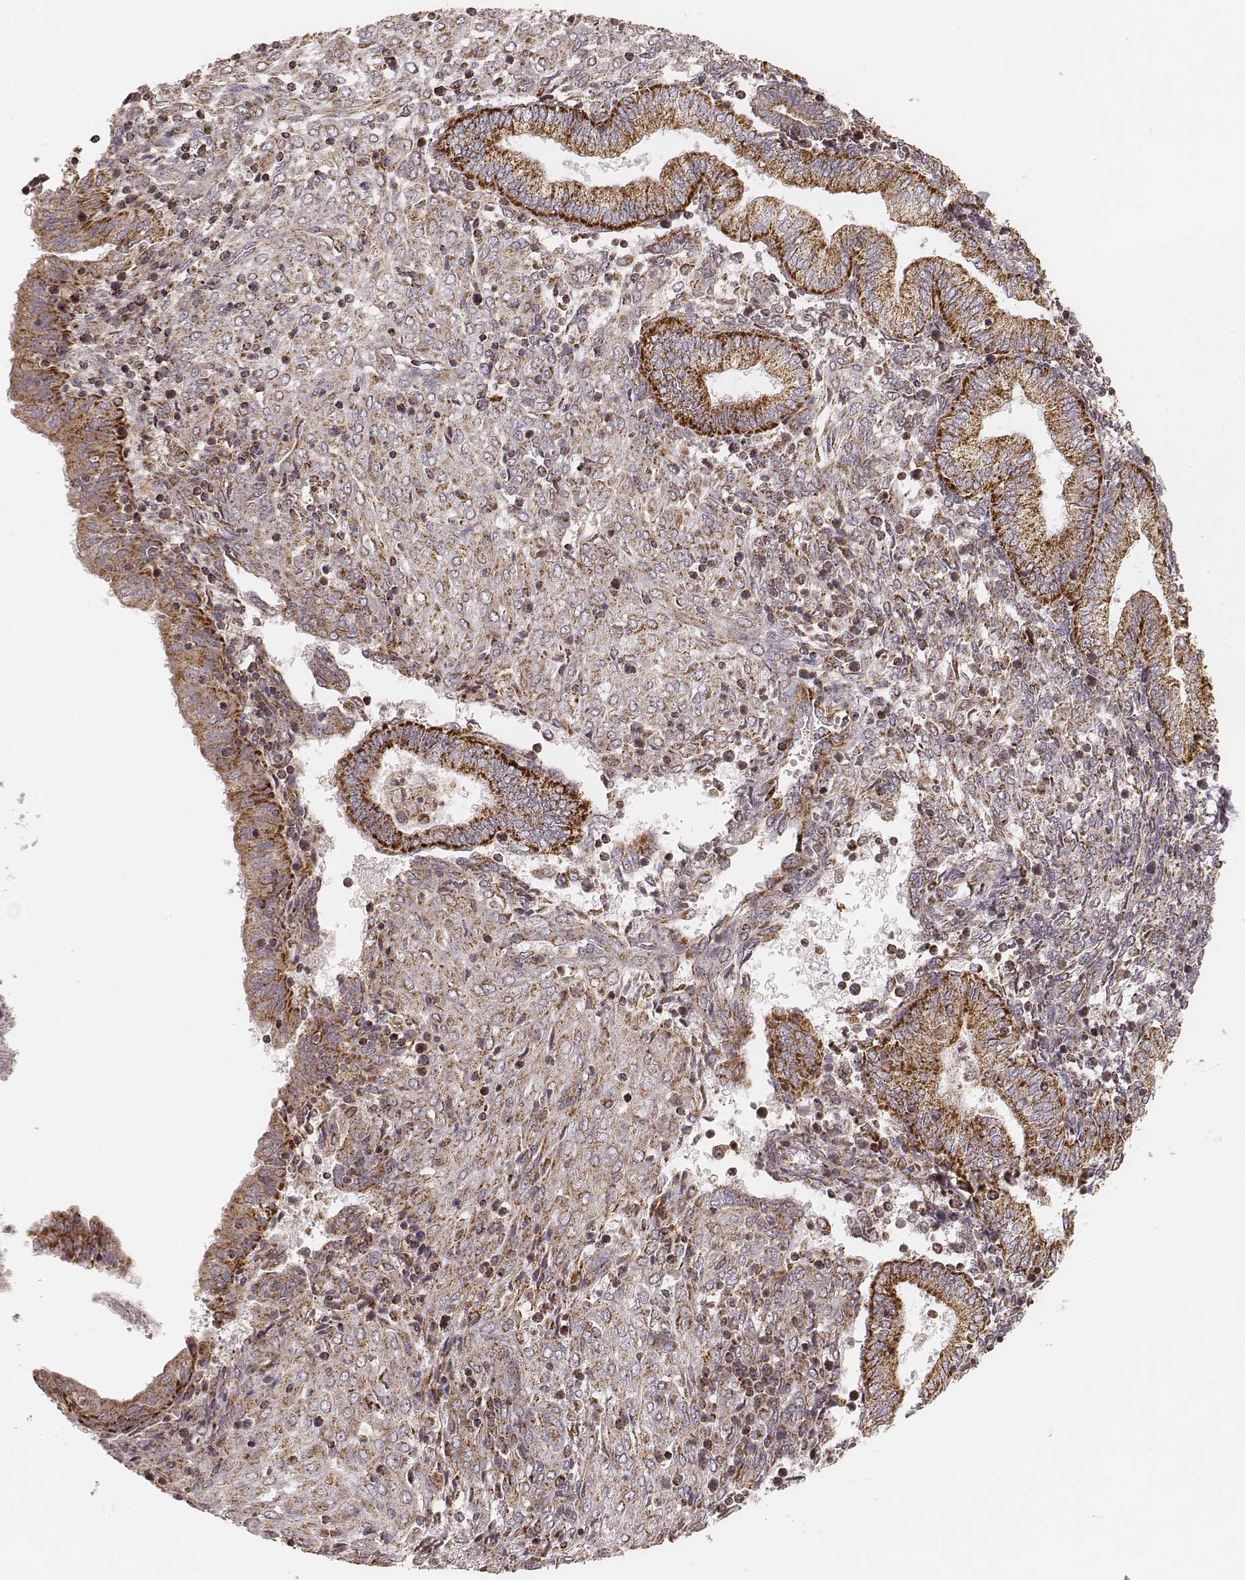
{"staining": {"intensity": "moderate", "quantity": "<25%", "location": "cytoplasmic/membranous"}, "tissue": "endometrium", "cell_type": "Cells in endometrial stroma", "image_type": "normal", "snomed": [{"axis": "morphology", "description": "Normal tissue, NOS"}, {"axis": "topography", "description": "Endometrium"}], "caption": "This is a histology image of immunohistochemistry (IHC) staining of normal endometrium, which shows moderate staining in the cytoplasmic/membranous of cells in endometrial stroma.", "gene": "CS", "patient": {"sex": "female", "age": 42}}